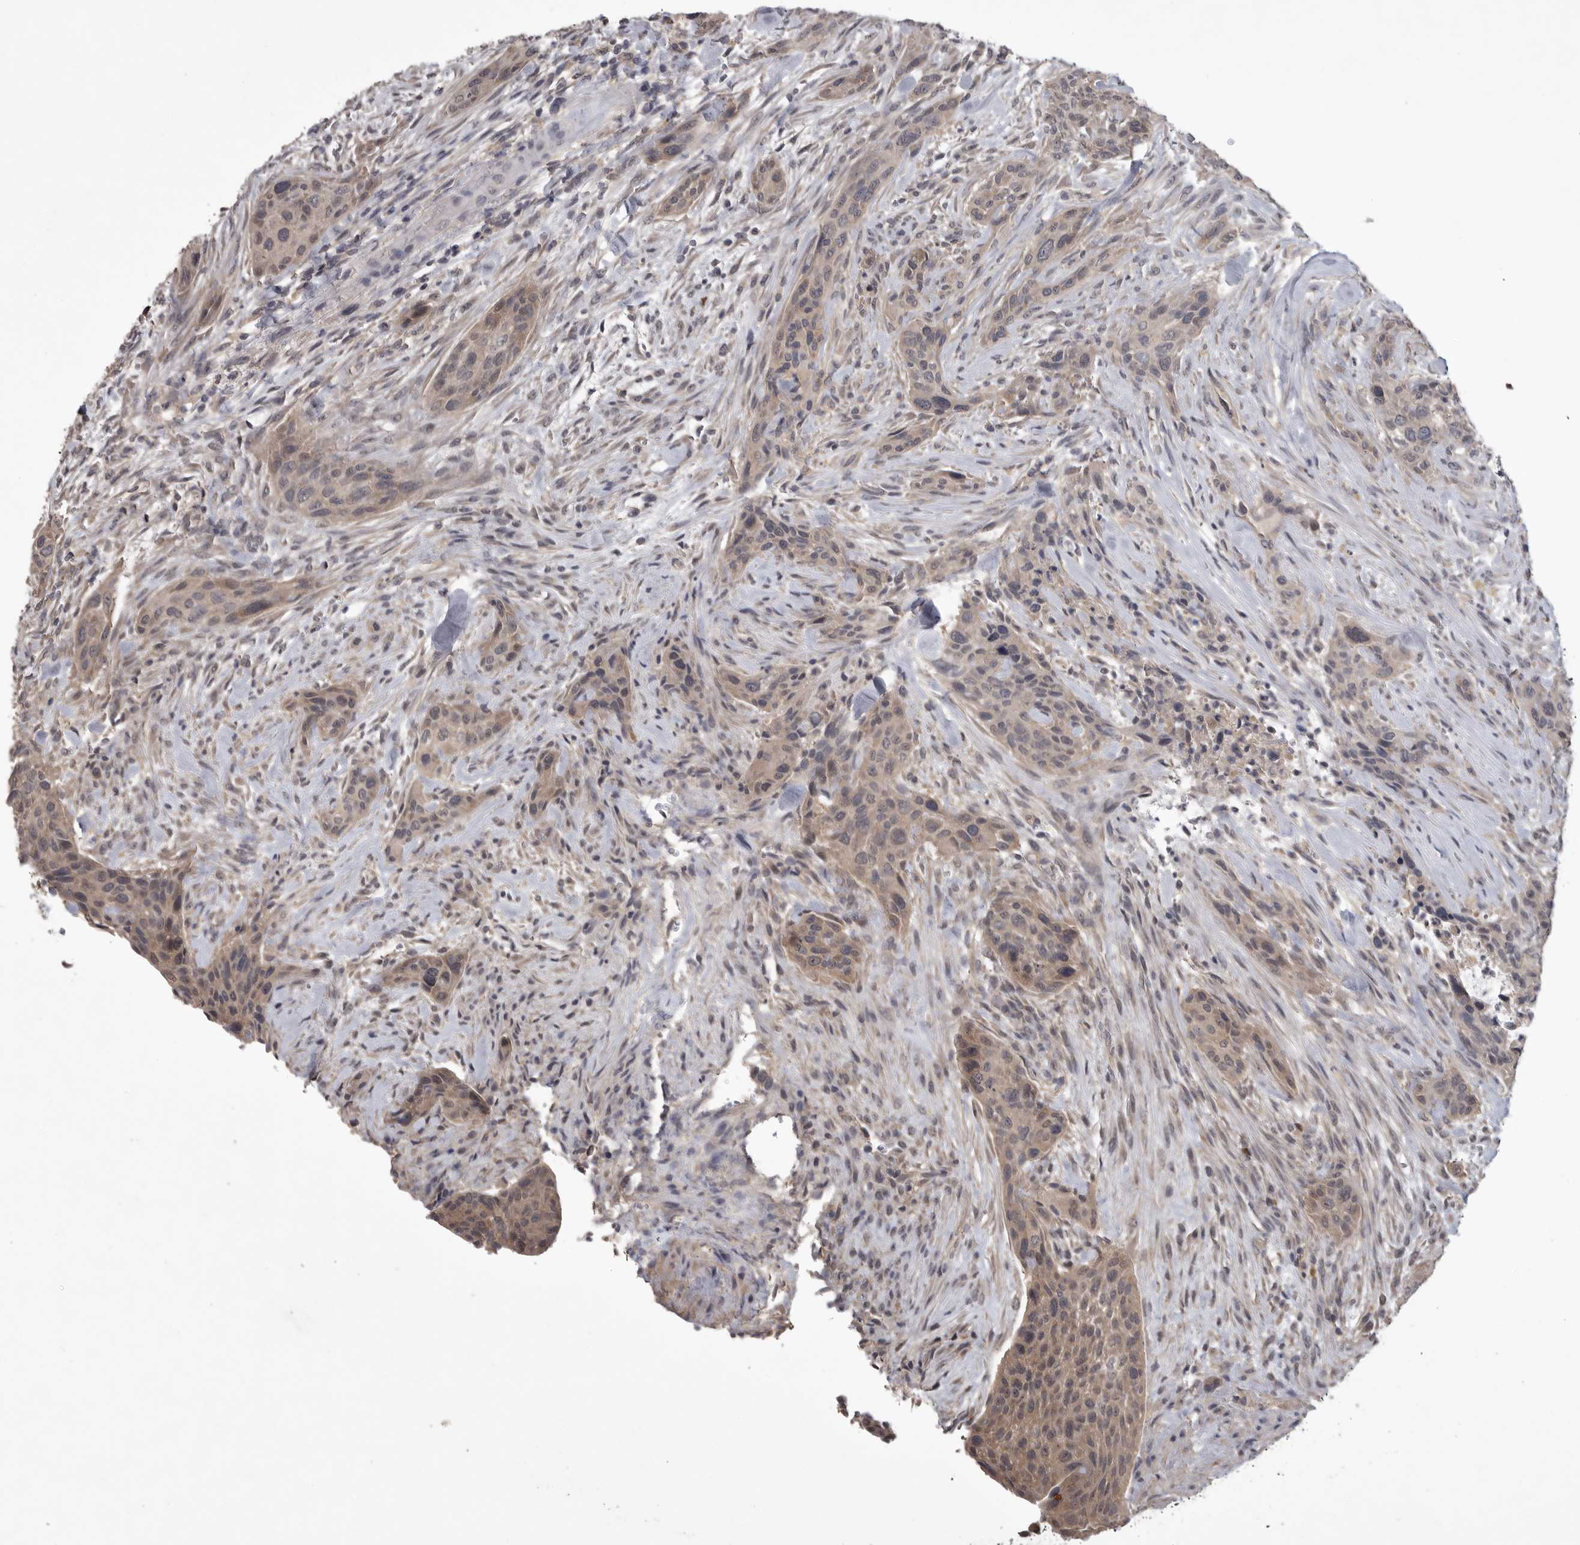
{"staining": {"intensity": "weak", "quantity": ">75%", "location": "cytoplasmic/membranous"}, "tissue": "urothelial cancer", "cell_type": "Tumor cells", "image_type": "cancer", "snomed": [{"axis": "morphology", "description": "Urothelial carcinoma, High grade"}, {"axis": "topography", "description": "Urinary bladder"}], "caption": "Brown immunohistochemical staining in urothelial carcinoma (high-grade) displays weak cytoplasmic/membranous staining in approximately >75% of tumor cells.", "gene": "ZNF114", "patient": {"sex": "male", "age": 35}}